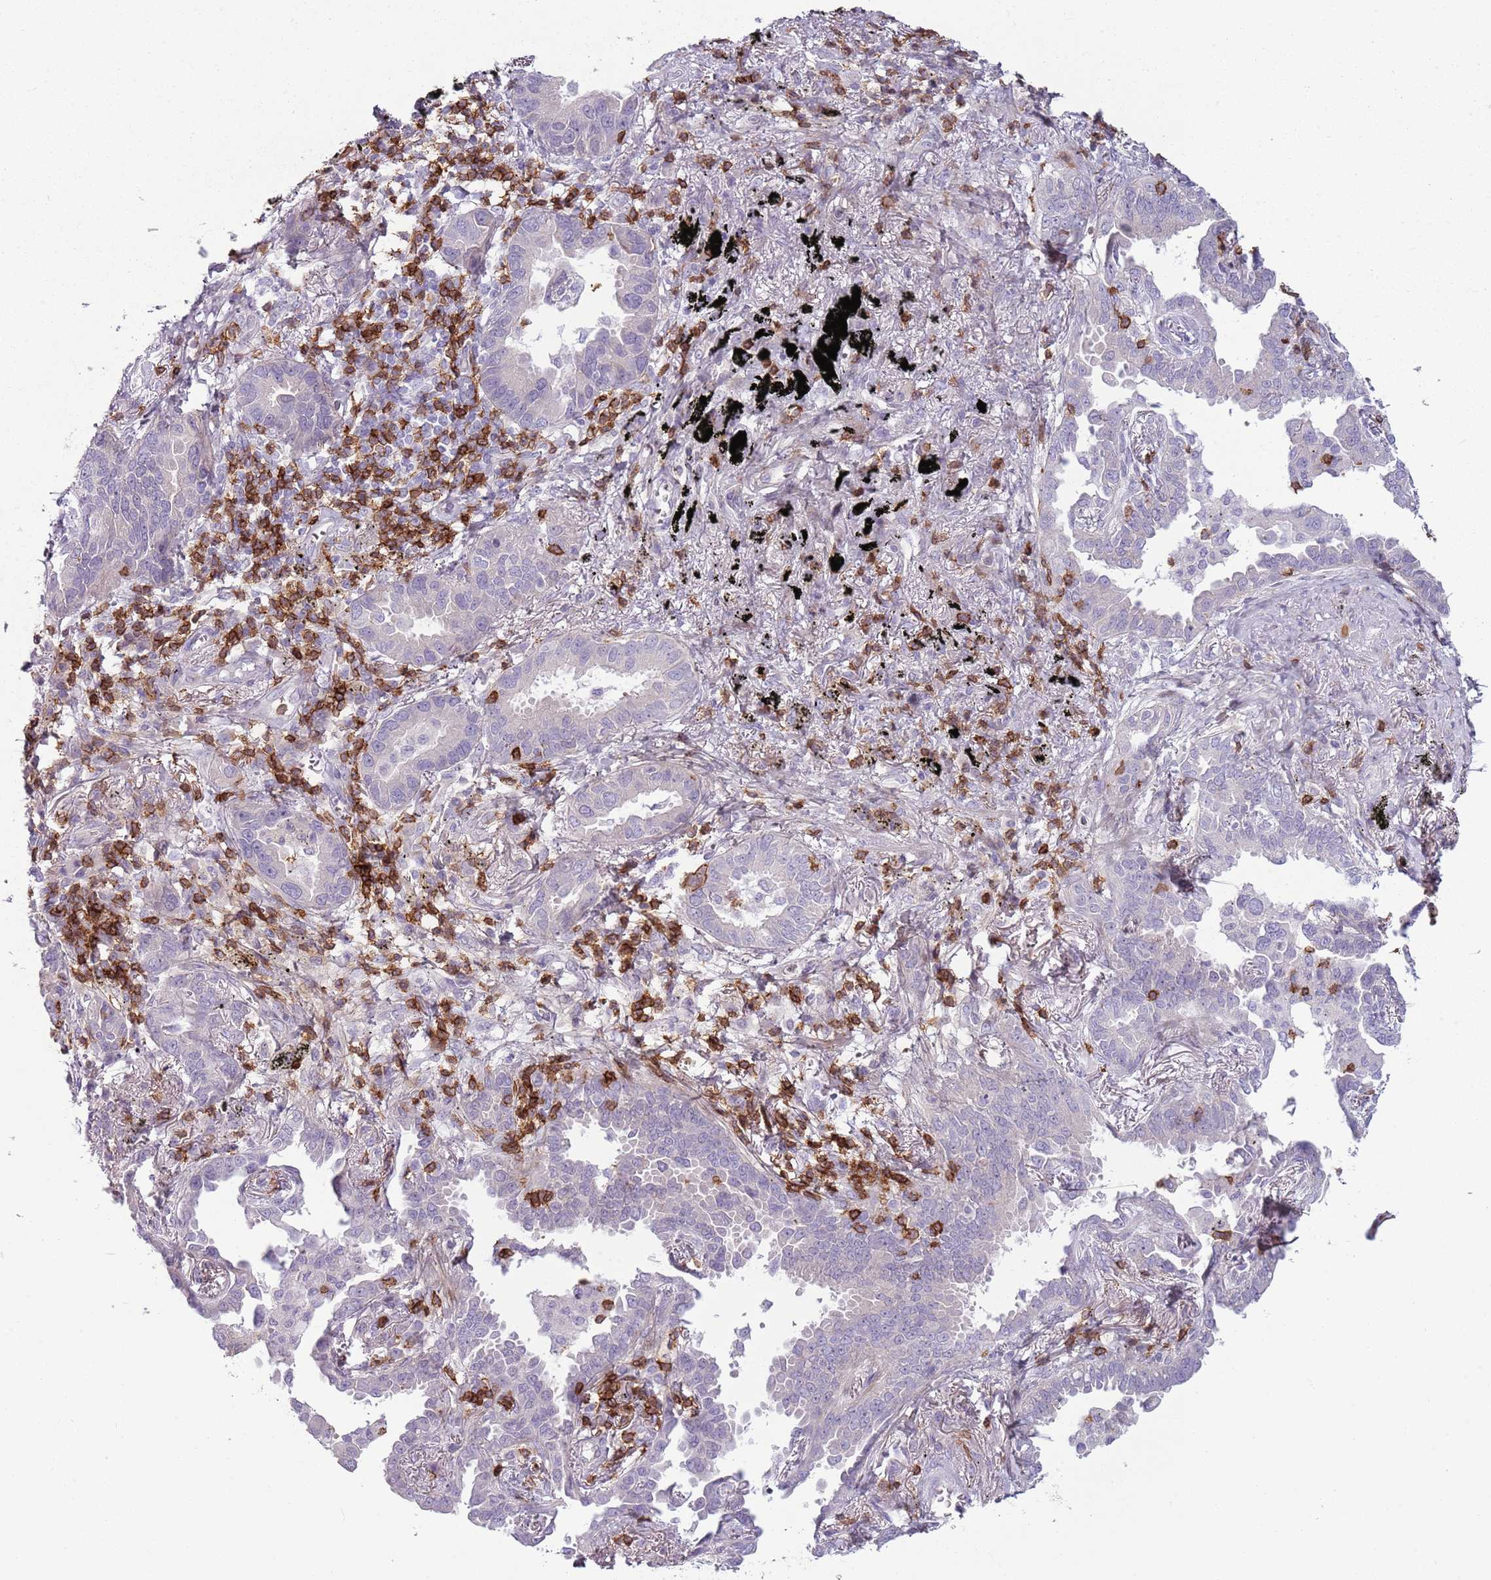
{"staining": {"intensity": "negative", "quantity": "none", "location": "none"}, "tissue": "lung cancer", "cell_type": "Tumor cells", "image_type": "cancer", "snomed": [{"axis": "morphology", "description": "Adenocarcinoma, NOS"}, {"axis": "topography", "description": "Lung"}], "caption": "An image of lung cancer stained for a protein demonstrates no brown staining in tumor cells.", "gene": "ZNF583", "patient": {"sex": "male", "age": 67}}